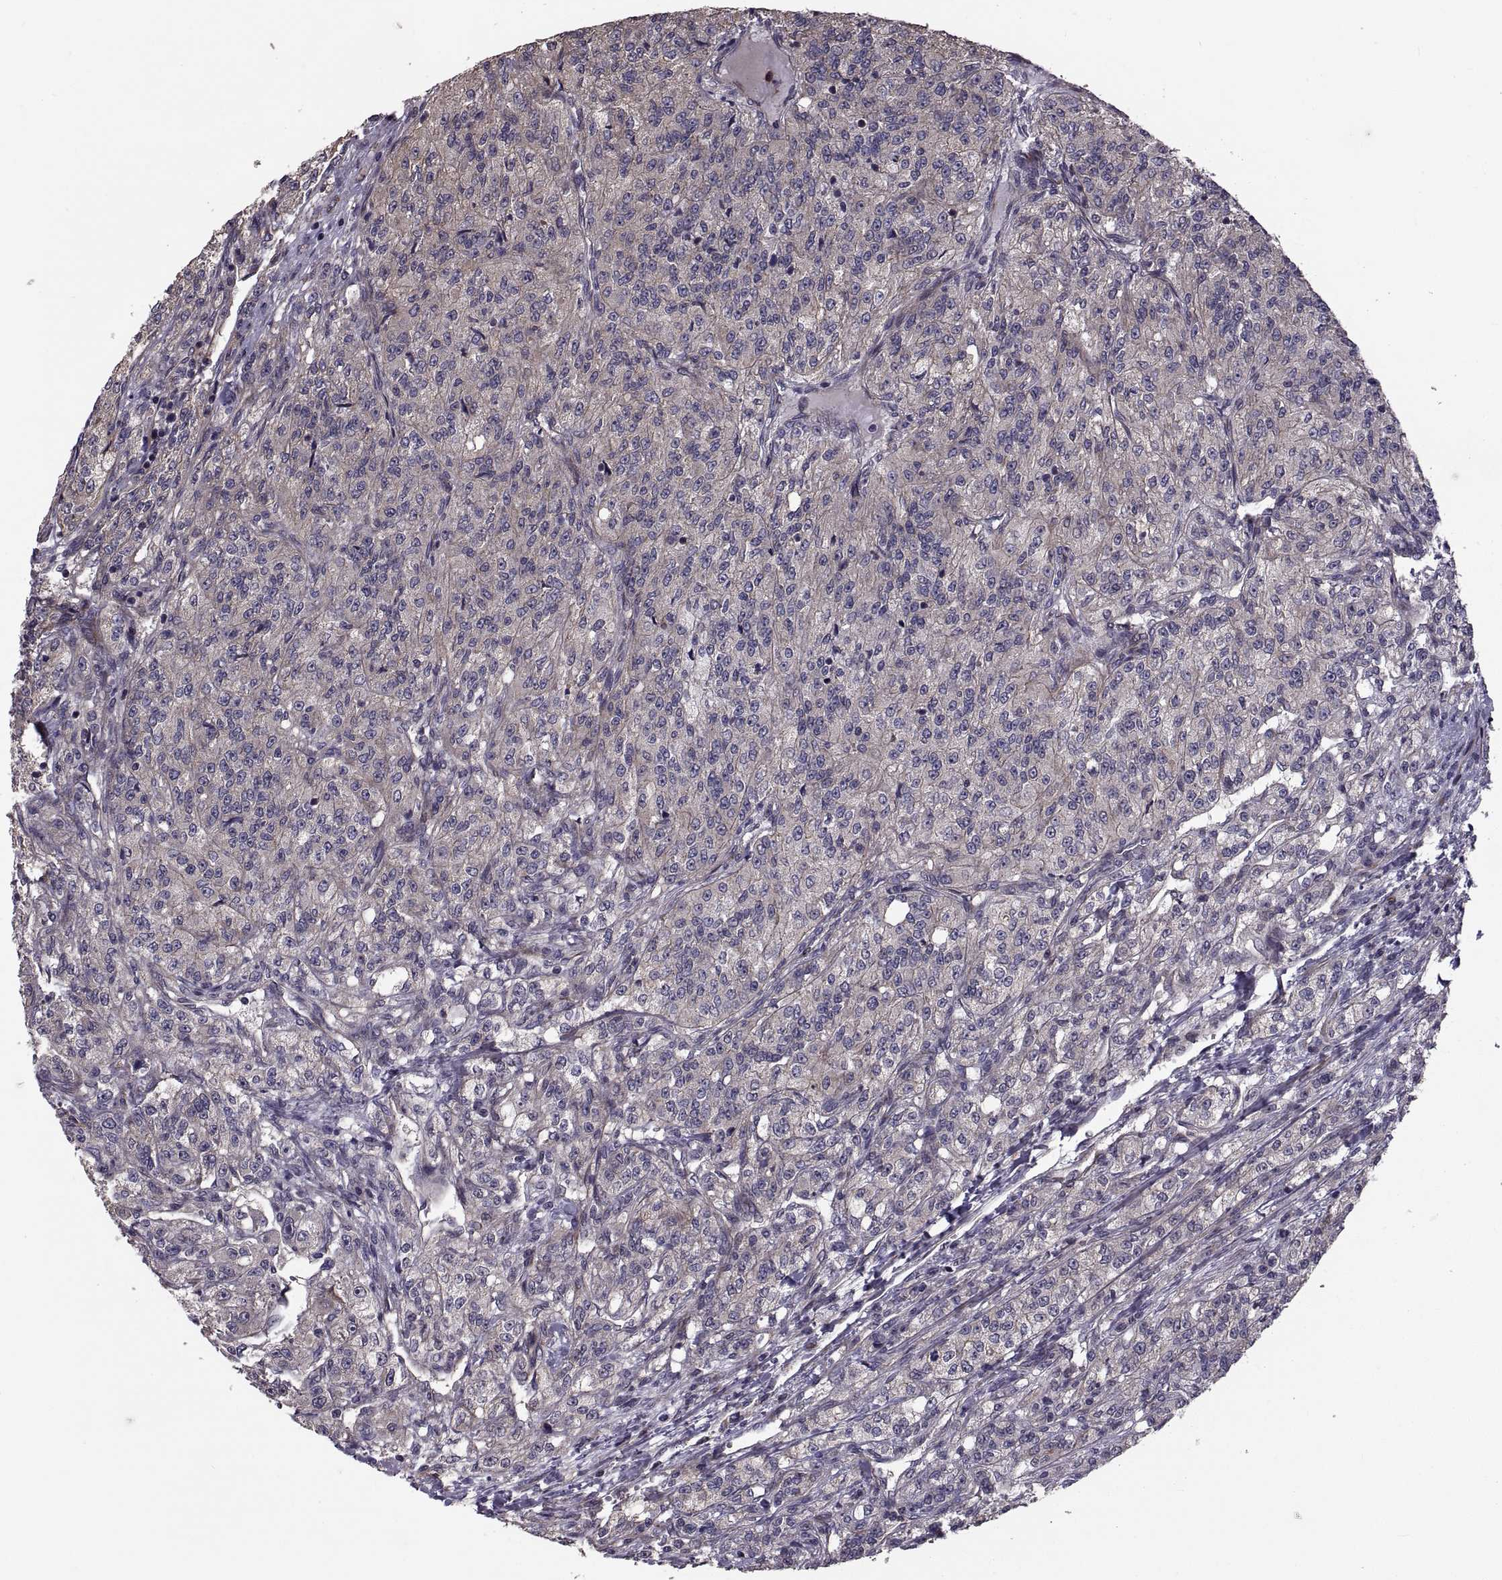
{"staining": {"intensity": "negative", "quantity": "none", "location": "none"}, "tissue": "renal cancer", "cell_type": "Tumor cells", "image_type": "cancer", "snomed": [{"axis": "morphology", "description": "Adenocarcinoma, NOS"}, {"axis": "topography", "description": "Kidney"}], "caption": "There is no significant positivity in tumor cells of renal cancer.", "gene": "PMM2", "patient": {"sex": "female", "age": 63}}